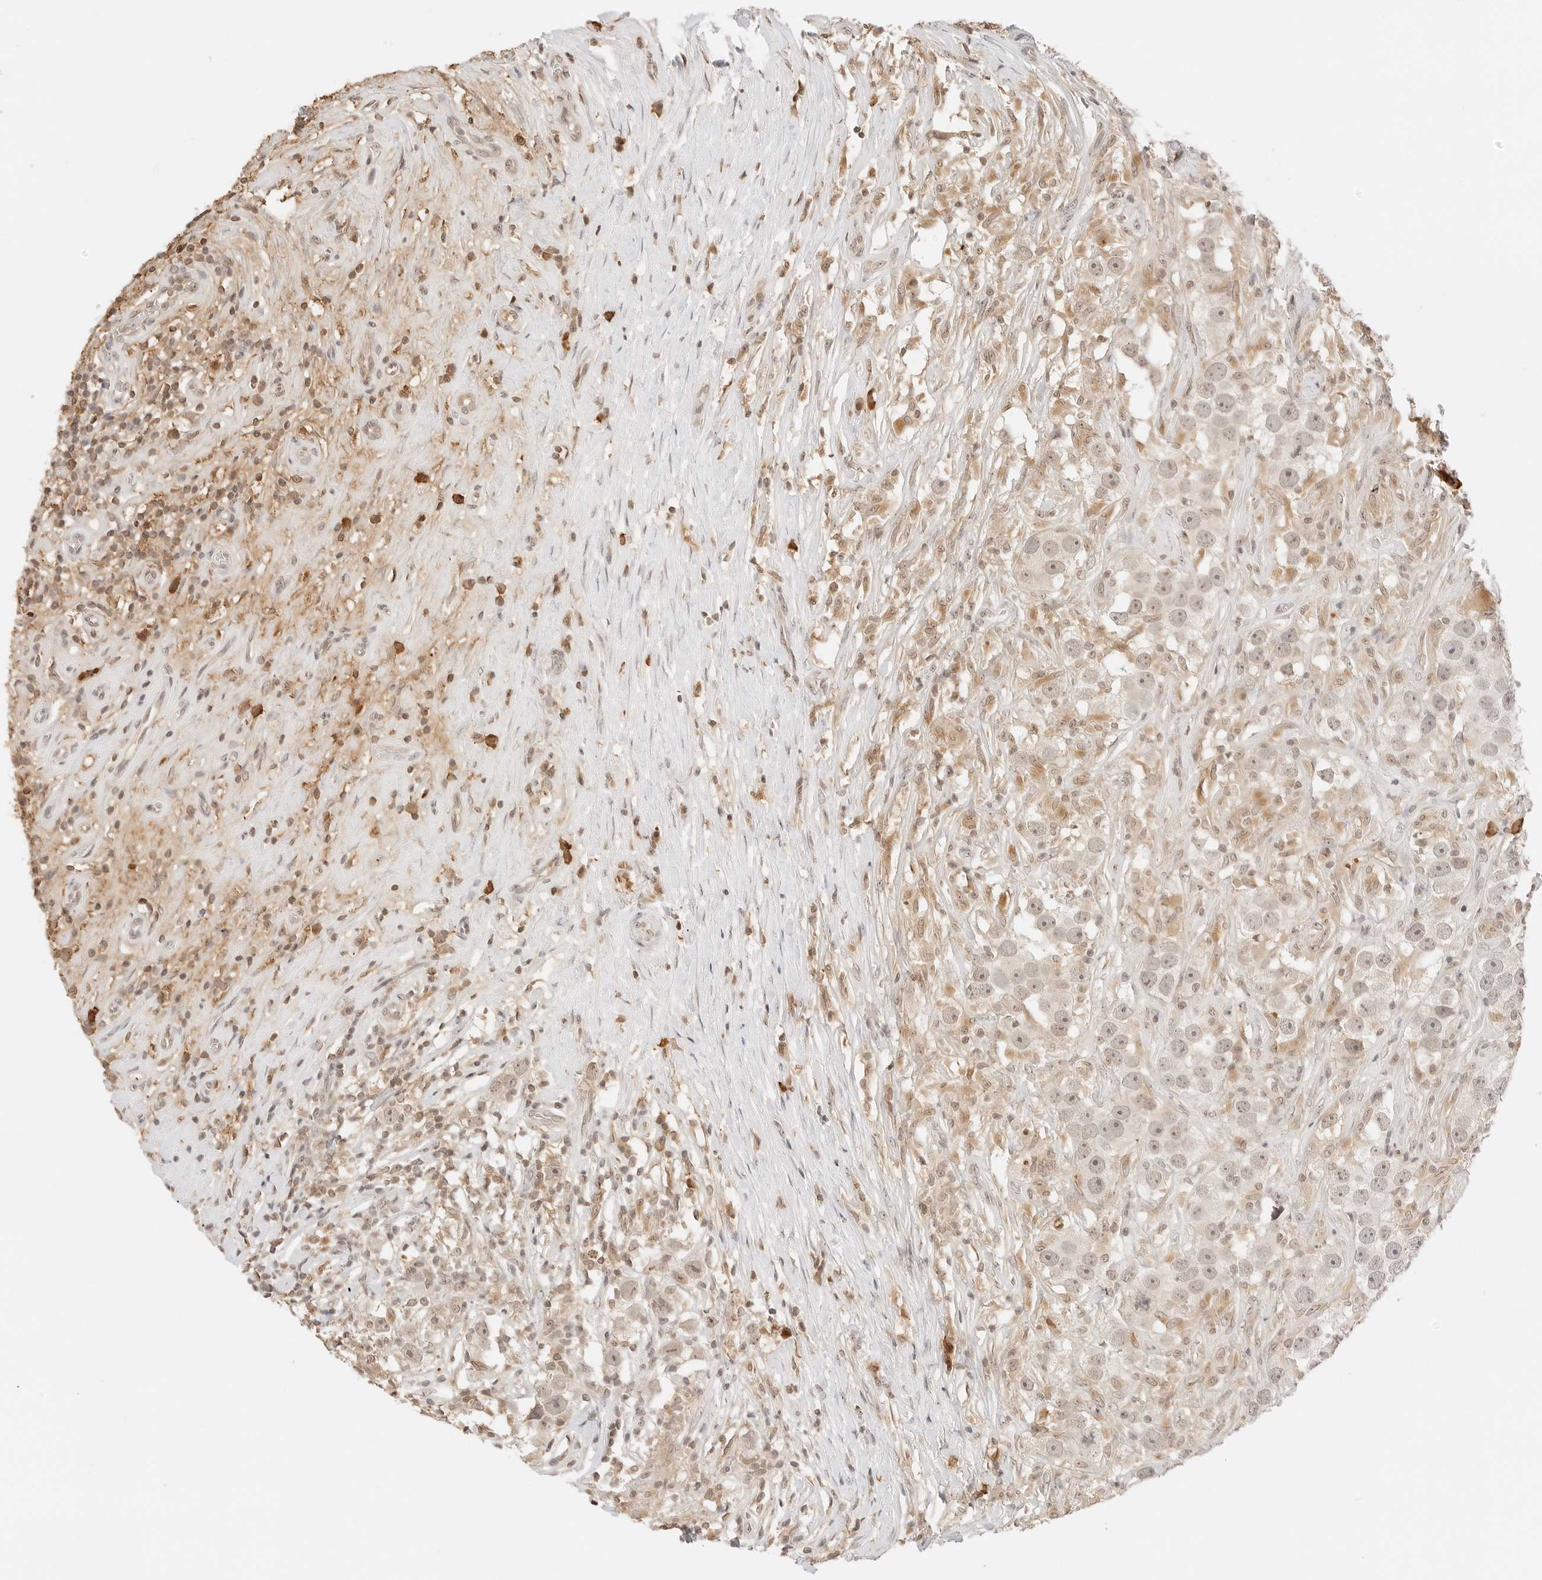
{"staining": {"intensity": "negative", "quantity": "none", "location": "none"}, "tissue": "testis cancer", "cell_type": "Tumor cells", "image_type": "cancer", "snomed": [{"axis": "morphology", "description": "Seminoma, NOS"}, {"axis": "topography", "description": "Testis"}], "caption": "Image shows no protein staining in tumor cells of seminoma (testis) tissue.", "gene": "SEPTIN4", "patient": {"sex": "male", "age": 49}}